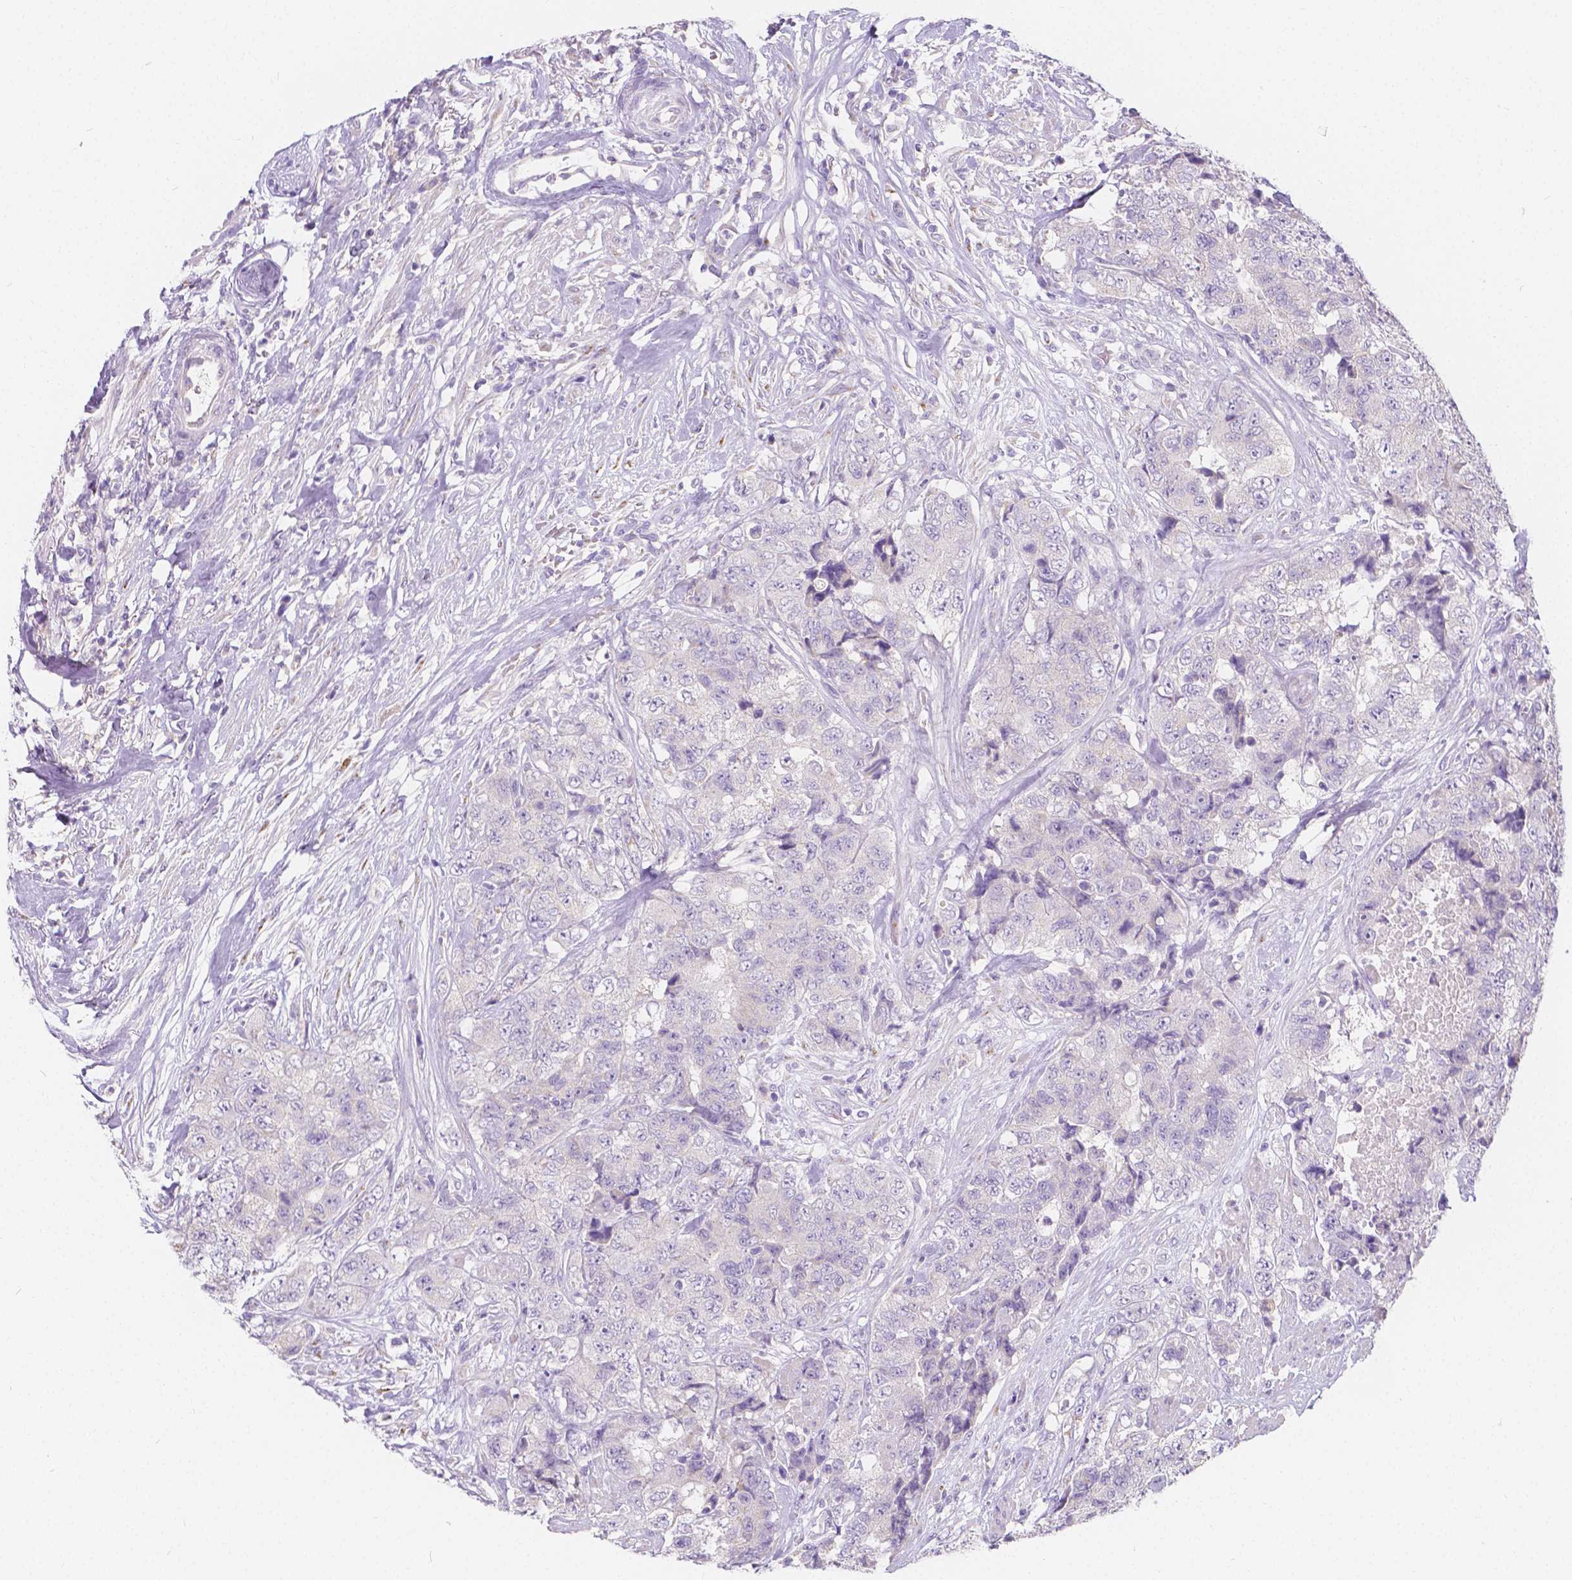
{"staining": {"intensity": "negative", "quantity": "none", "location": "none"}, "tissue": "urothelial cancer", "cell_type": "Tumor cells", "image_type": "cancer", "snomed": [{"axis": "morphology", "description": "Urothelial carcinoma, High grade"}, {"axis": "topography", "description": "Urinary bladder"}], "caption": "The immunohistochemistry (IHC) histopathology image has no significant expression in tumor cells of high-grade urothelial carcinoma tissue.", "gene": "RNF186", "patient": {"sex": "female", "age": 78}}